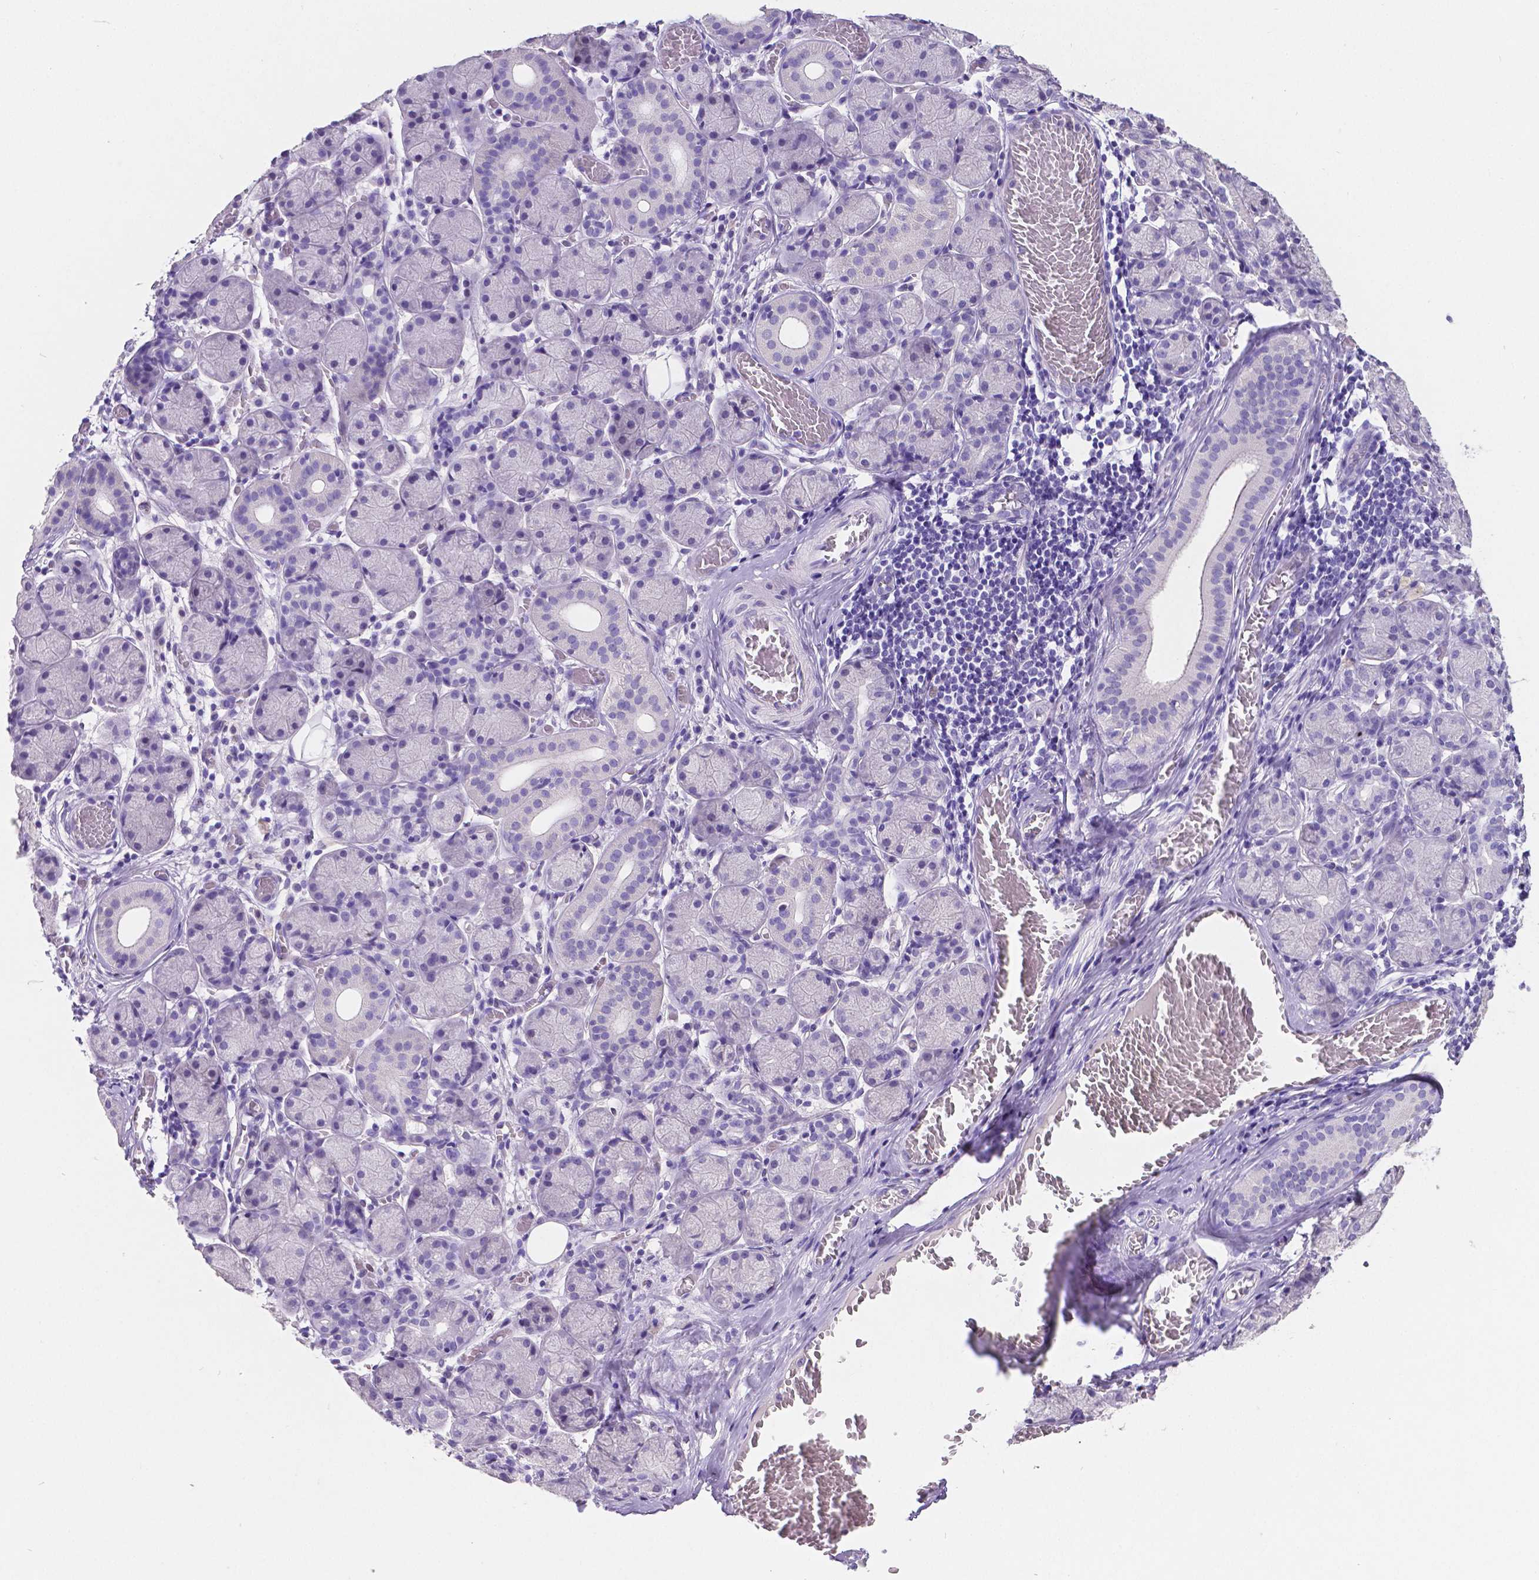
{"staining": {"intensity": "negative", "quantity": "none", "location": "none"}, "tissue": "salivary gland", "cell_type": "Glandular cells", "image_type": "normal", "snomed": [{"axis": "morphology", "description": "Normal tissue, NOS"}, {"axis": "topography", "description": "Salivary gland"}, {"axis": "topography", "description": "Peripheral nerve tissue"}], "caption": "A high-resolution histopathology image shows IHC staining of unremarkable salivary gland, which exhibits no significant staining in glandular cells. (DAB IHC visualized using brightfield microscopy, high magnification).", "gene": "SATB2", "patient": {"sex": "female", "age": 24}}